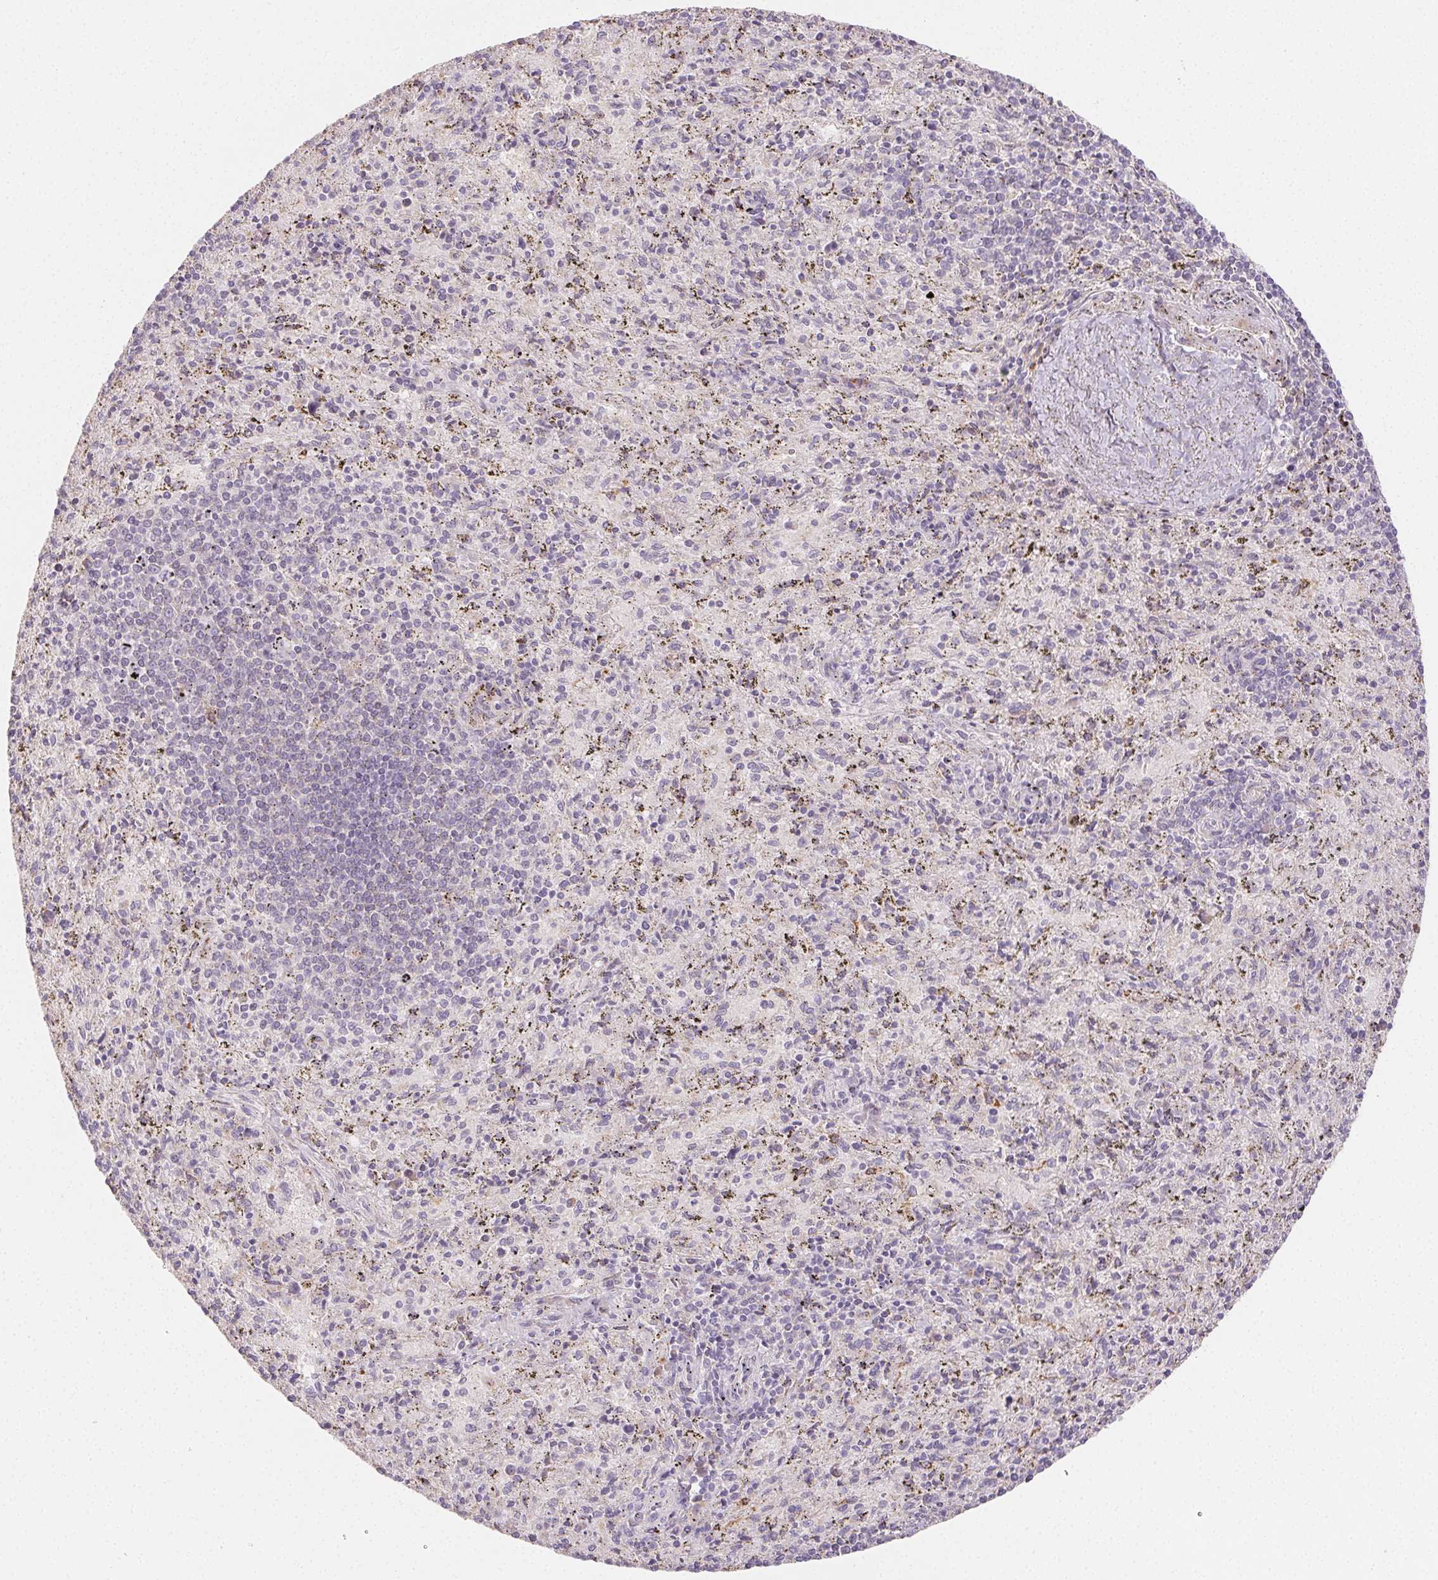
{"staining": {"intensity": "negative", "quantity": "none", "location": "none"}, "tissue": "spleen", "cell_type": "Cells in red pulp", "image_type": "normal", "snomed": [{"axis": "morphology", "description": "Normal tissue, NOS"}, {"axis": "topography", "description": "Spleen"}], "caption": "Immunohistochemical staining of normal spleen displays no significant positivity in cells in red pulp. Brightfield microscopy of immunohistochemistry stained with DAB (3,3'-diaminobenzidine) (brown) and hematoxylin (blue), captured at high magnification.", "gene": "ACVR1B", "patient": {"sex": "male", "age": 57}}